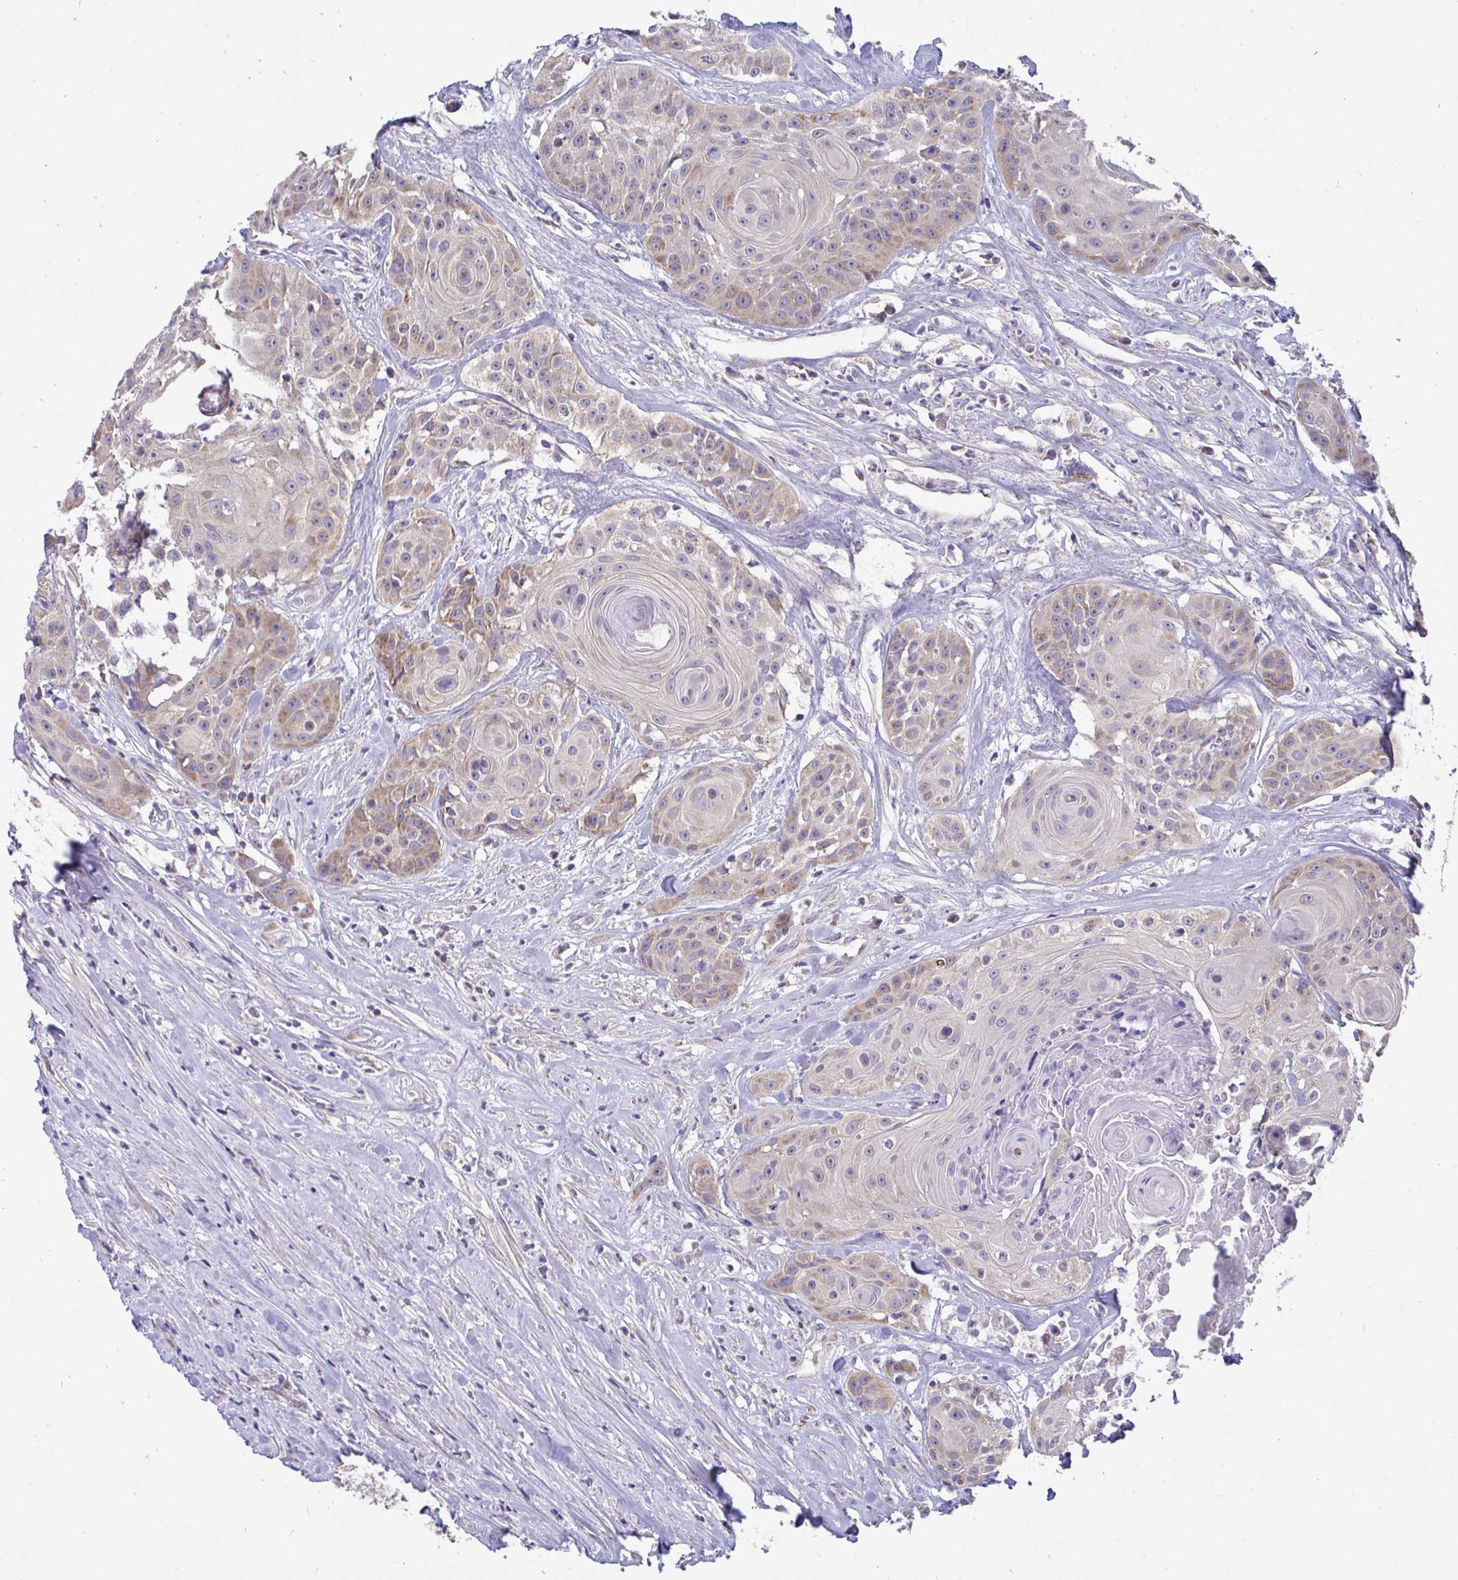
{"staining": {"intensity": "moderate", "quantity": "25%-75%", "location": "cytoplasmic/membranous"}, "tissue": "head and neck cancer", "cell_type": "Tumor cells", "image_type": "cancer", "snomed": [{"axis": "morphology", "description": "Squamous cell carcinoma, NOS"}, {"axis": "topography", "description": "Head-Neck"}], "caption": "Immunohistochemical staining of human head and neck cancer exhibits moderate cytoplasmic/membranous protein staining in about 25%-75% of tumor cells.", "gene": "SARS2", "patient": {"sex": "male", "age": 83}}